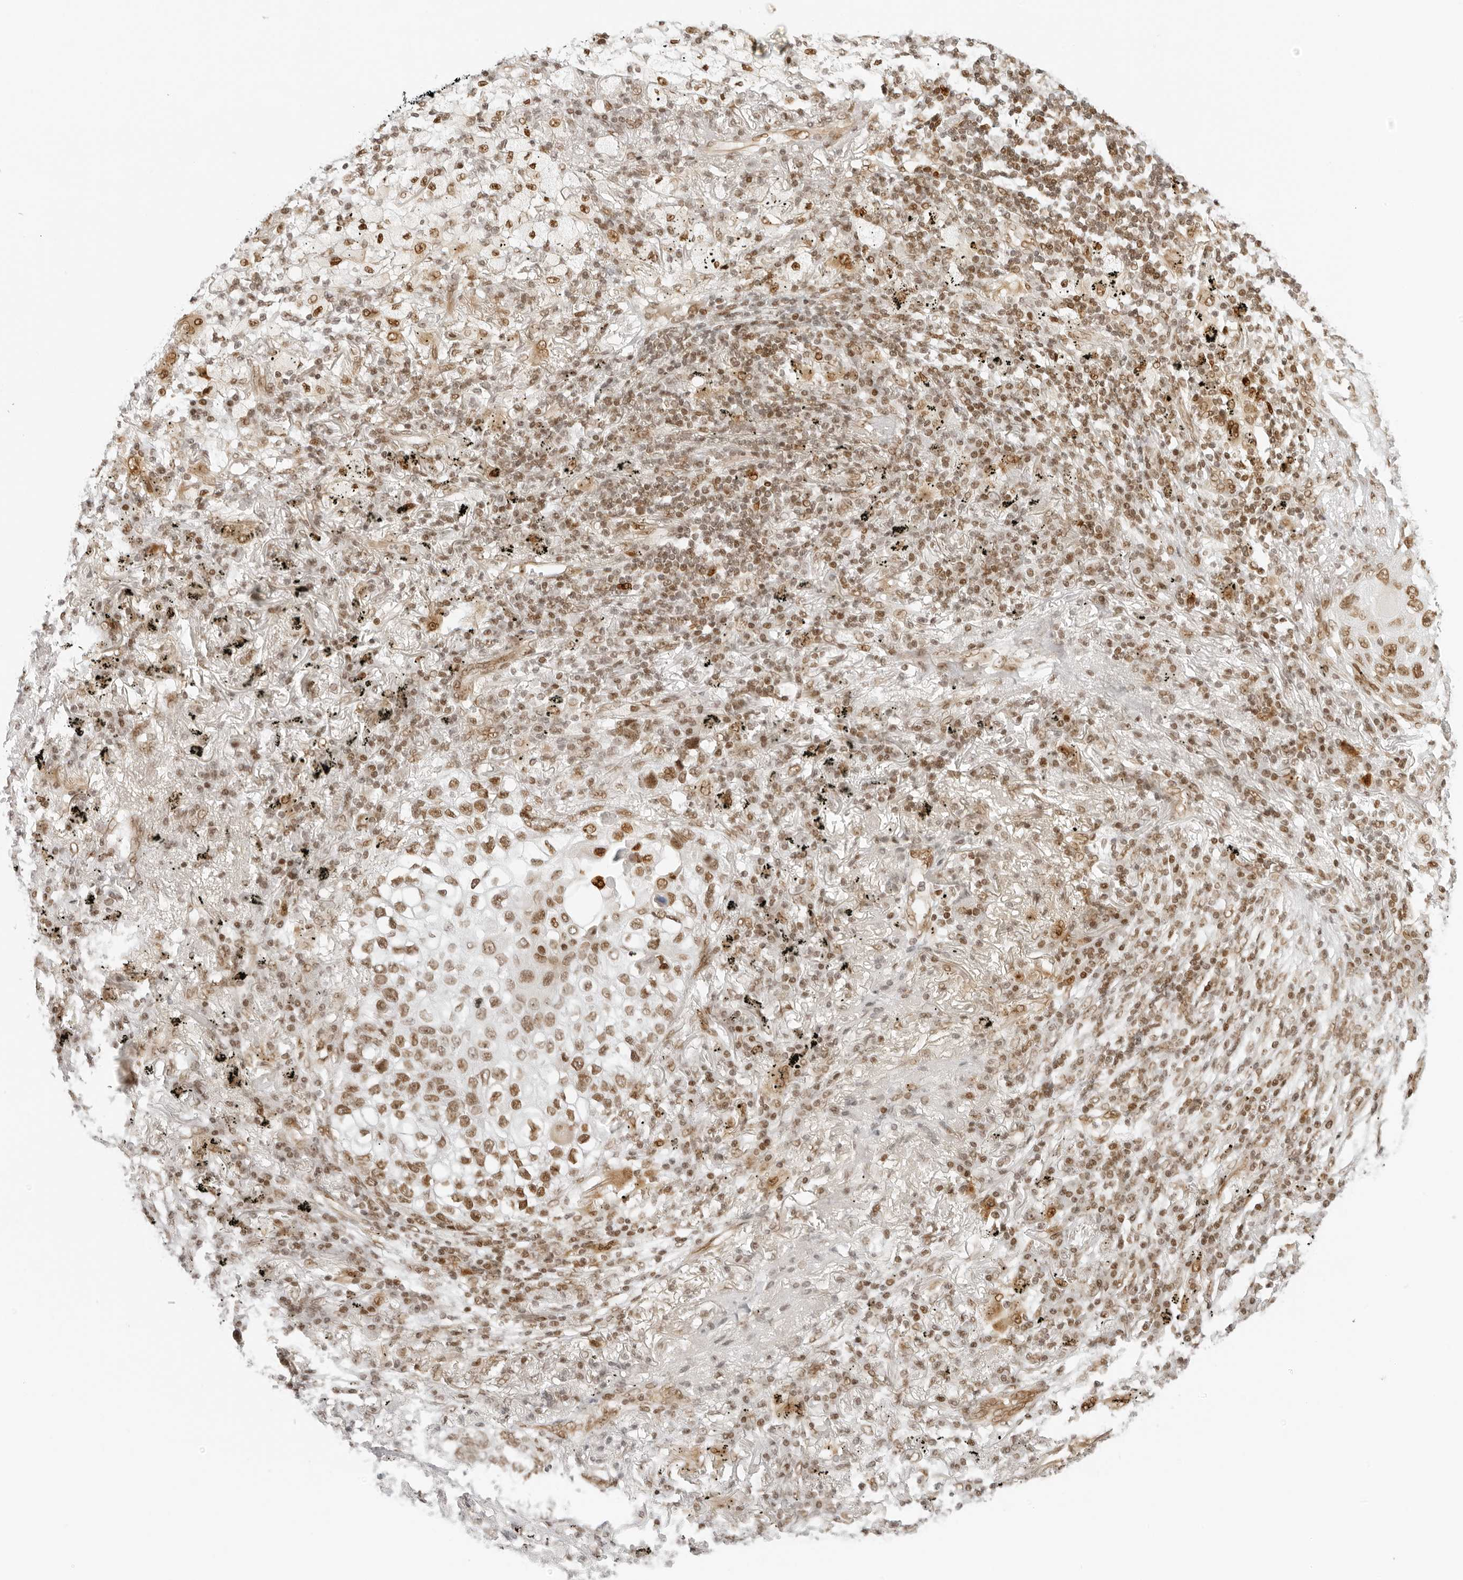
{"staining": {"intensity": "moderate", "quantity": ">75%", "location": "nuclear"}, "tissue": "lung cancer", "cell_type": "Tumor cells", "image_type": "cancer", "snomed": [{"axis": "morphology", "description": "Squamous cell carcinoma, NOS"}, {"axis": "topography", "description": "Lung"}], "caption": "Human lung cancer stained for a protein (brown) shows moderate nuclear positive staining in approximately >75% of tumor cells.", "gene": "RCC1", "patient": {"sex": "female", "age": 63}}